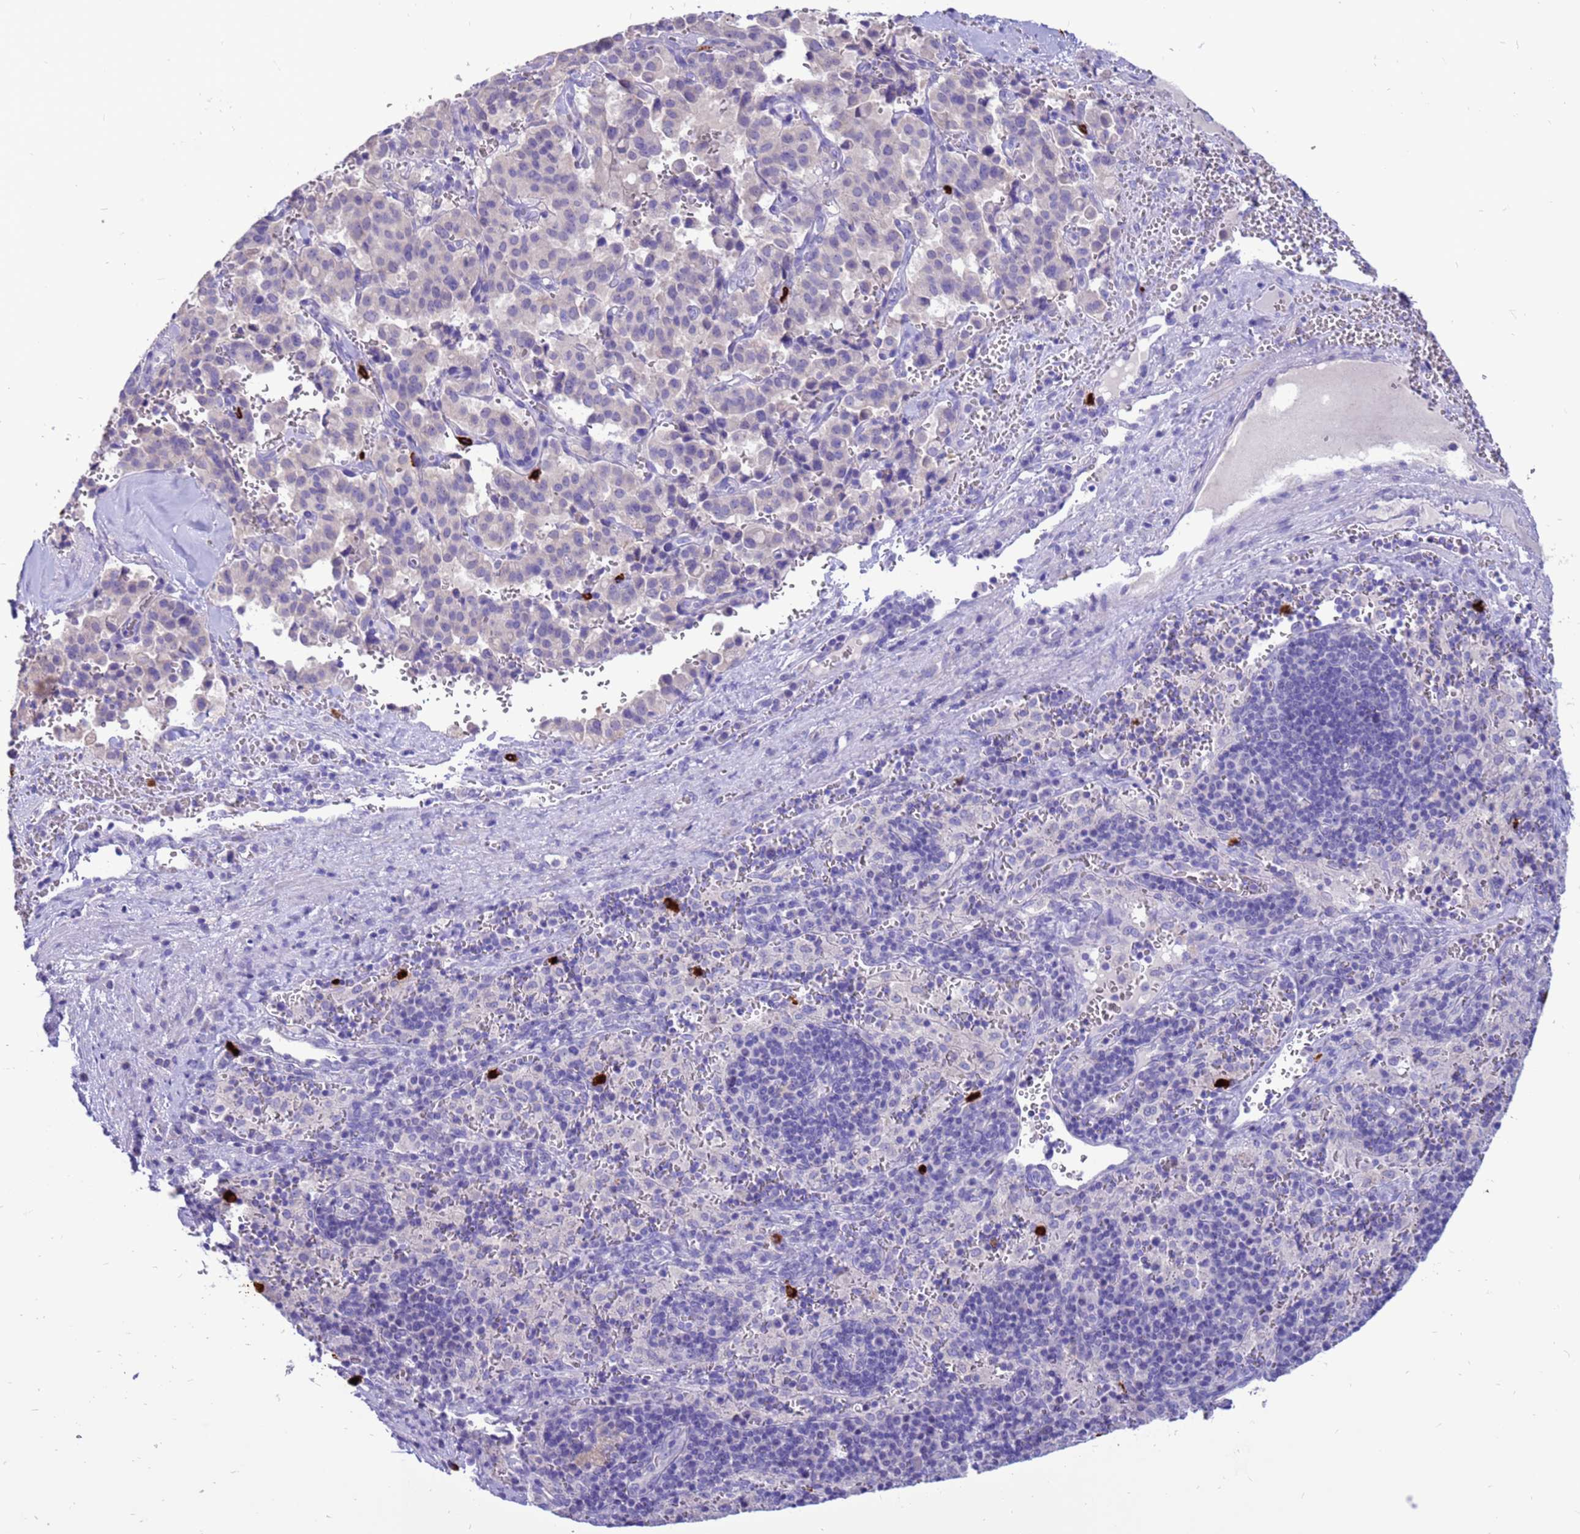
{"staining": {"intensity": "negative", "quantity": "none", "location": "none"}, "tissue": "pancreatic cancer", "cell_type": "Tumor cells", "image_type": "cancer", "snomed": [{"axis": "morphology", "description": "Adenocarcinoma, NOS"}, {"axis": "topography", "description": "Pancreas"}], "caption": "Immunohistochemistry (IHC) of human pancreatic cancer (adenocarcinoma) reveals no positivity in tumor cells.", "gene": "PDE10A", "patient": {"sex": "male", "age": 65}}